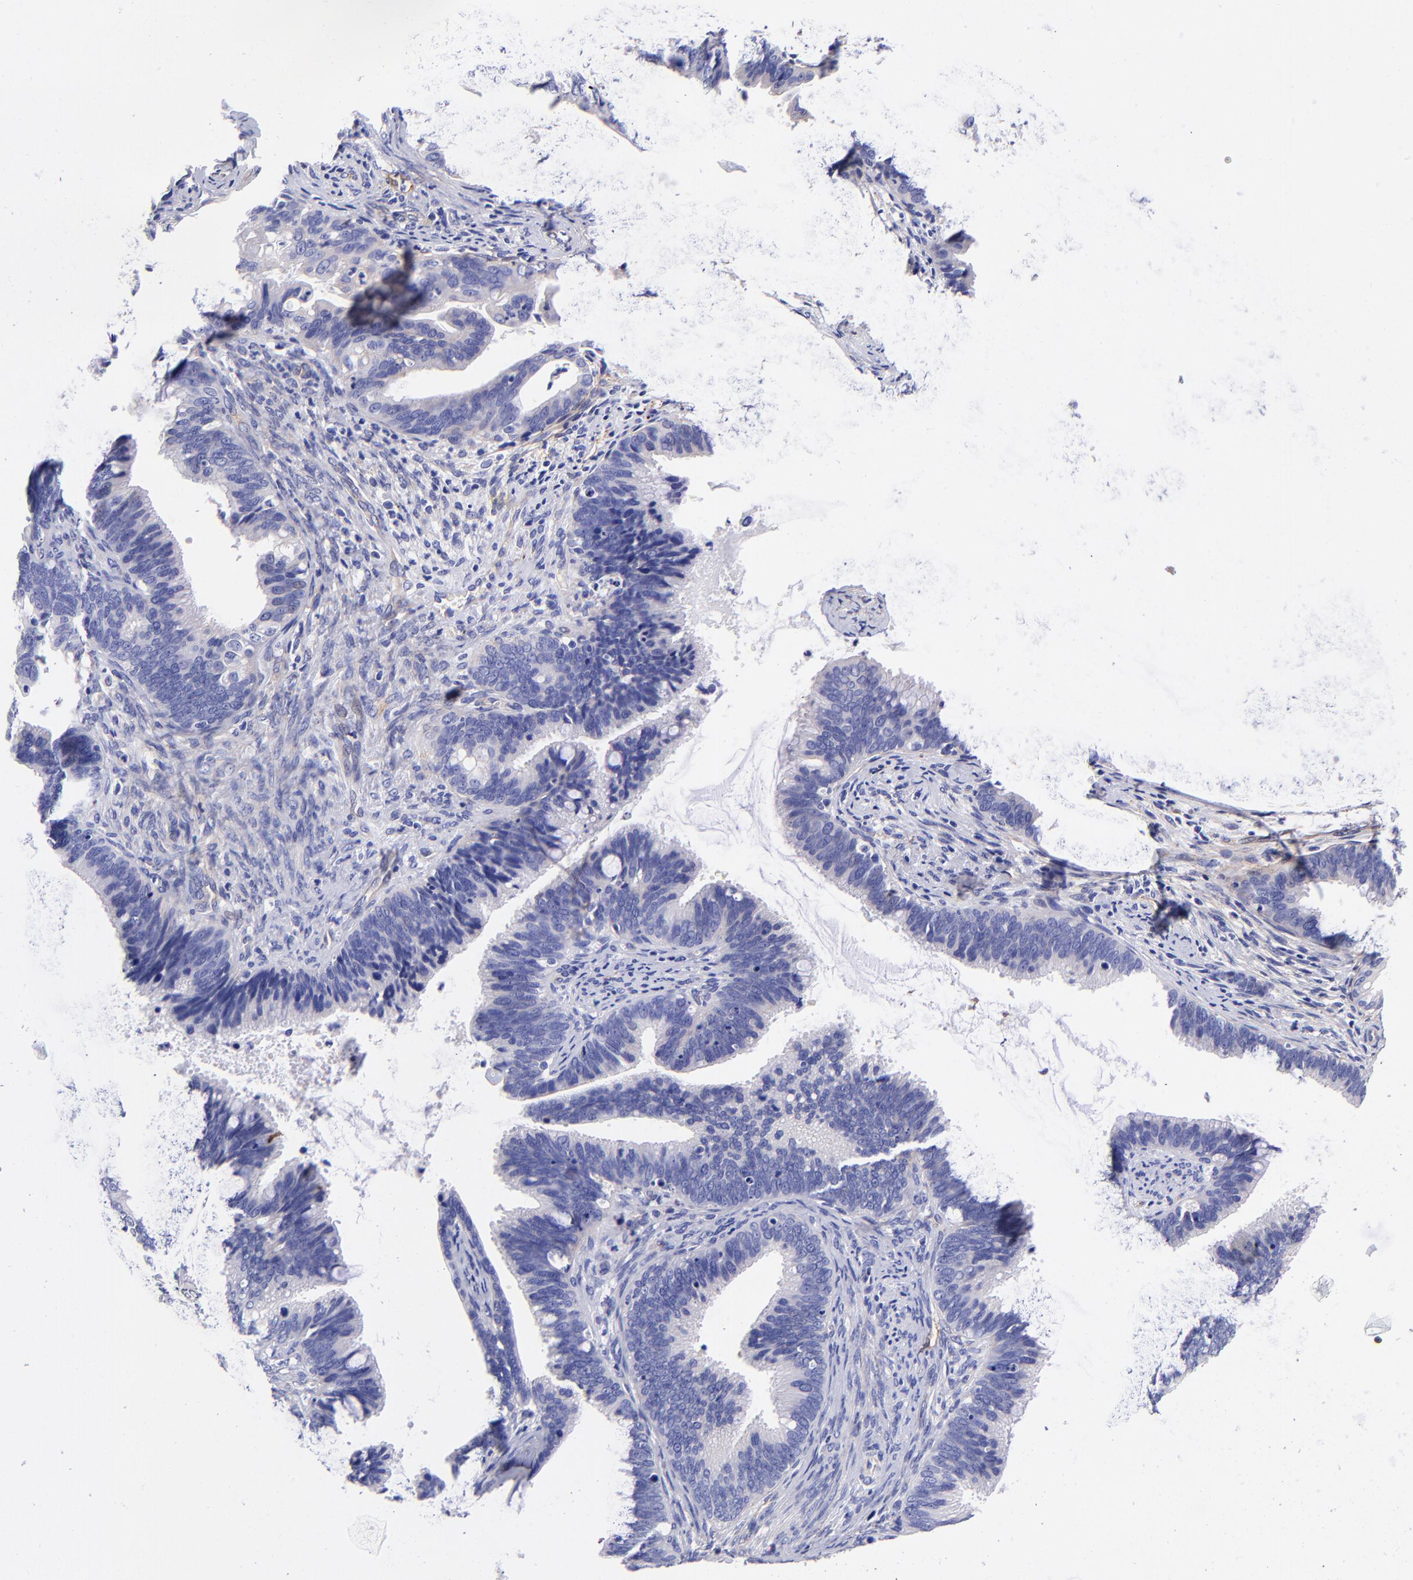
{"staining": {"intensity": "weak", "quantity": "<25%", "location": "cytoplasmic/membranous"}, "tissue": "cervical cancer", "cell_type": "Tumor cells", "image_type": "cancer", "snomed": [{"axis": "morphology", "description": "Adenocarcinoma, NOS"}, {"axis": "topography", "description": "Cervix"}], "caption": "Tumor cells are negative for brown protein staining in adenocarcinoma (cervical). (DAB (3,3'-diaminobenzidine) immunohistochemistry visualized using brightfield microscopy, high magnification).", "gene": "PPFIBP1", "patient": {"sex": "female", "age": 47}}